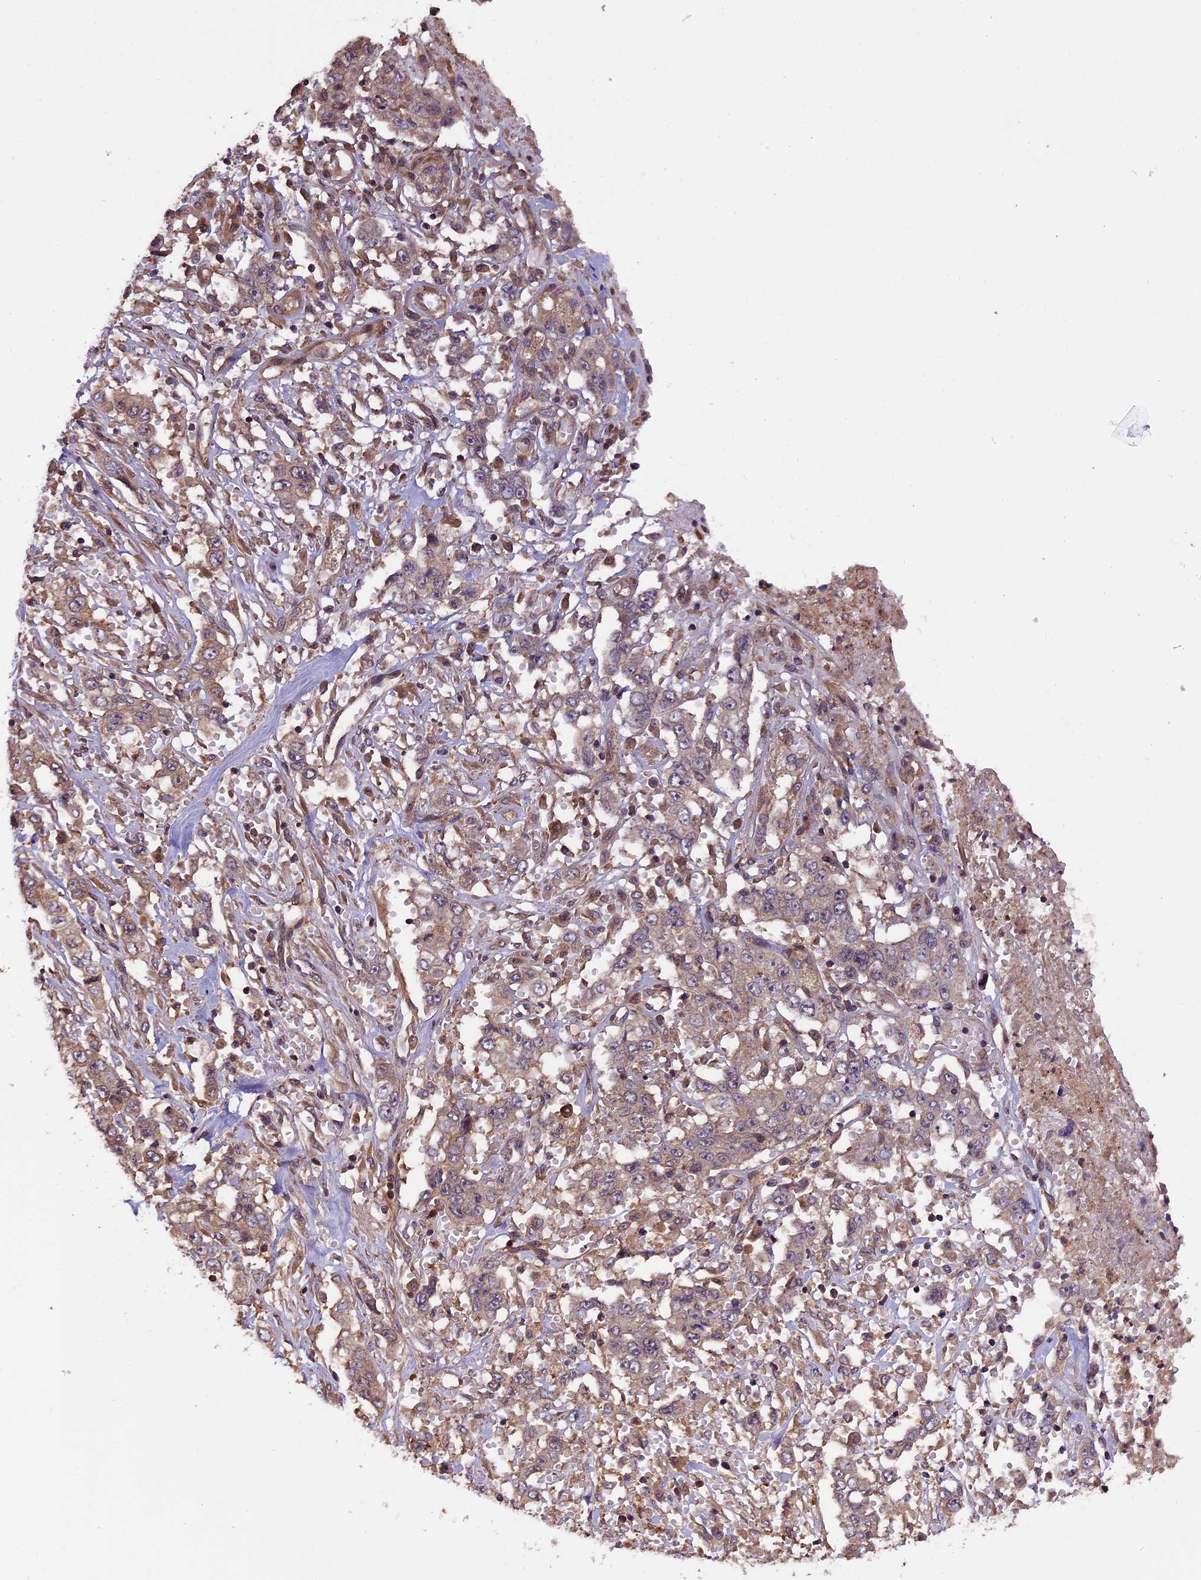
{"staining": {"intensity": "weak", "quantity": "25%-75%", "location": "cytoplasmic/membranous"}, "tissue": "stomach cancer", "cell_type": "Tumor cells", "image_type": "cancer", "snomed": [{"axis": "morphology", "description": "Adenocarcinoma, NOS"}, {"axis": "topography", "description": "Stomach, upper"}], "caption": "Human adenocarcinoma (stomach) stained with a protein marker displays weak staining in tumor cells.", "gene": "SETD6", "patient": {"sex": "male", "age": 62}}